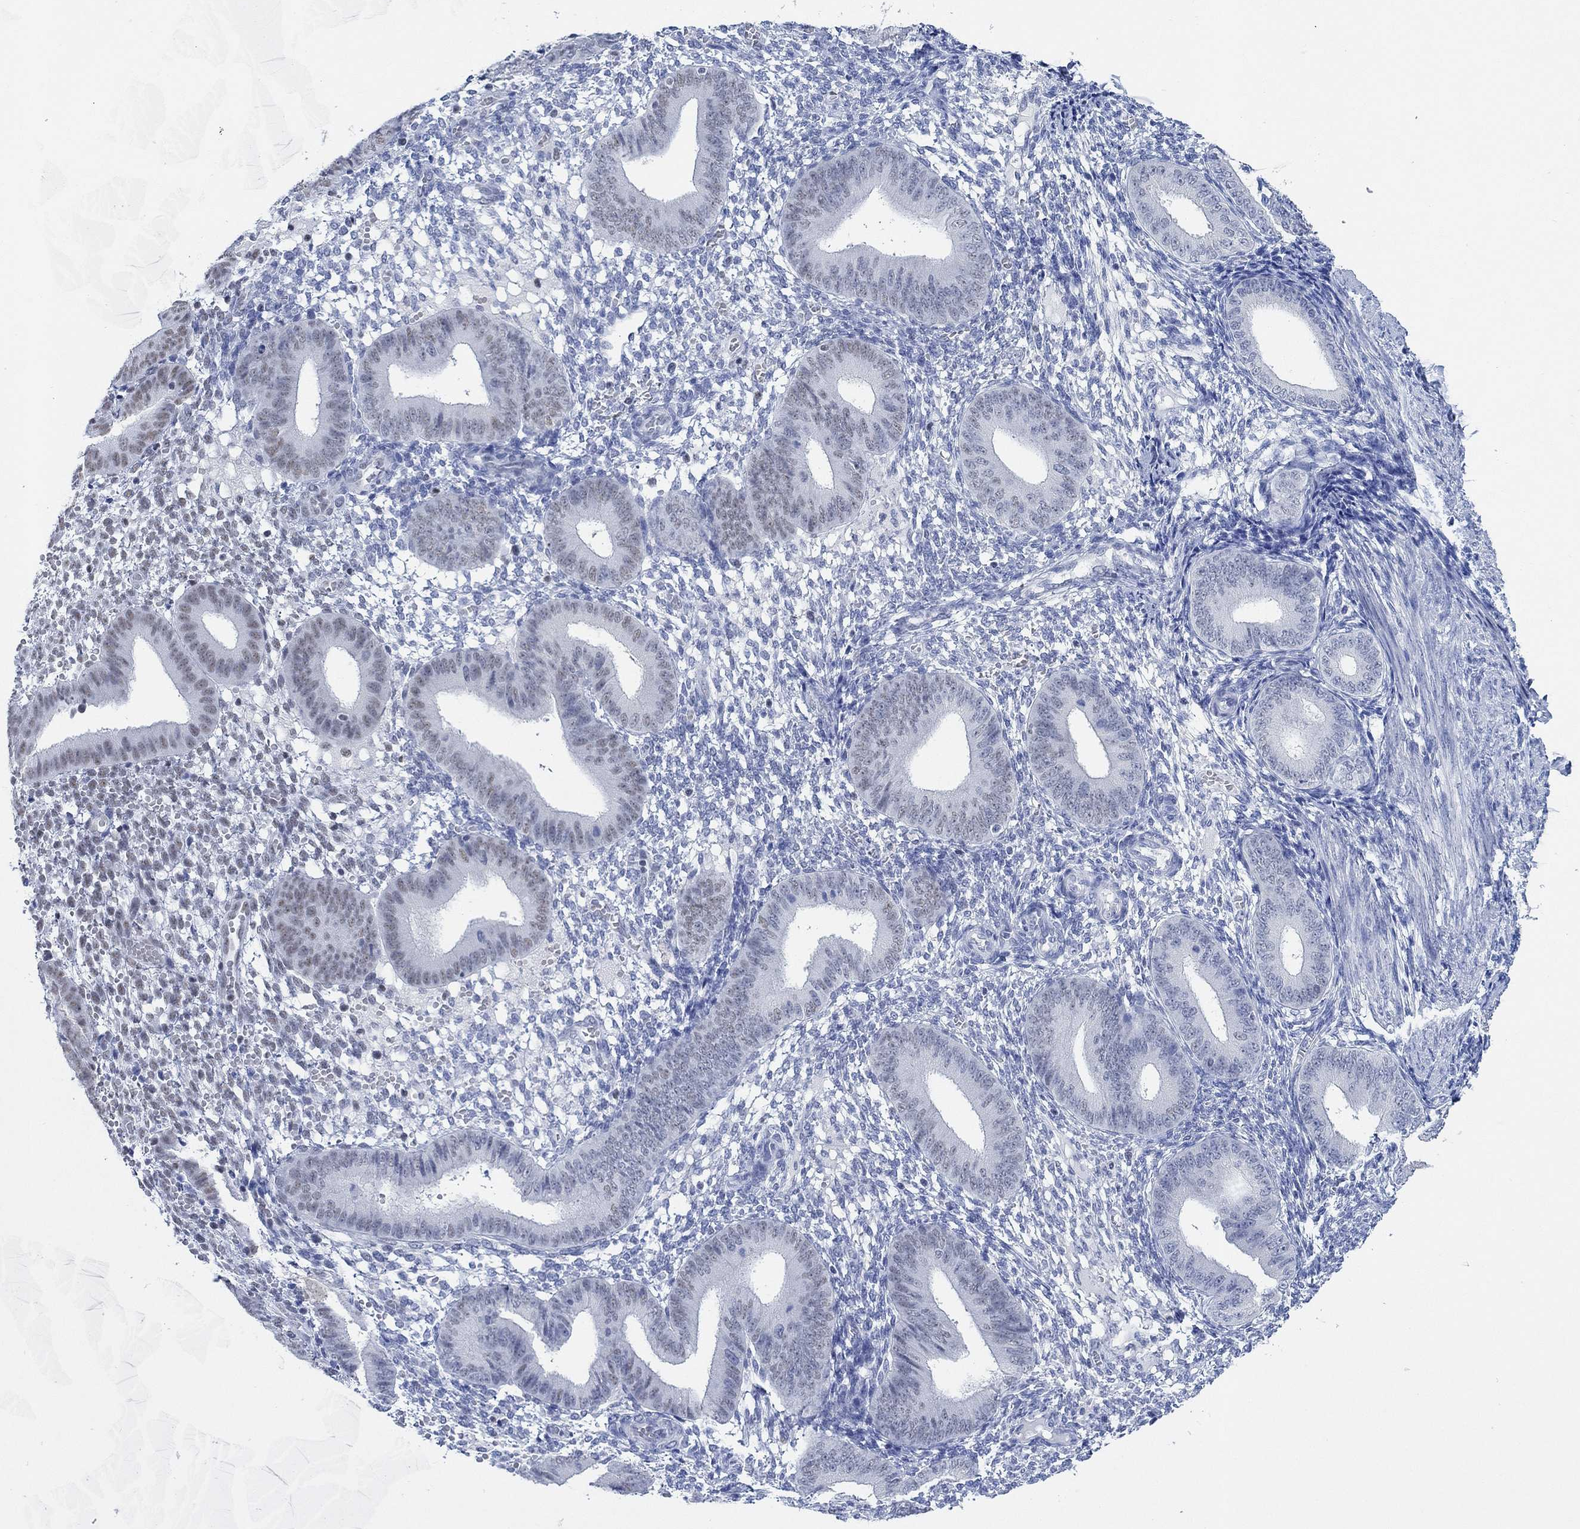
{"staining": {"intensity": "negative", "quantity": "none", "location": "none"}, "tissue": "endometrium", "cell_type": "Cells in endometrial stroma", "image_type": "normal", "snomed": [{"axis": "morphology", "description": "Normal tissue, NOS"}, {"axis": "topography", "description": "Endometrium"}], "caption": "This is an immunohistochemistry micrograph of normal human endometrium. There is no expression in cells in endometrial stroma.", "gene": "PPP1R17", "patient": {"sex": "female", "age": 39}}